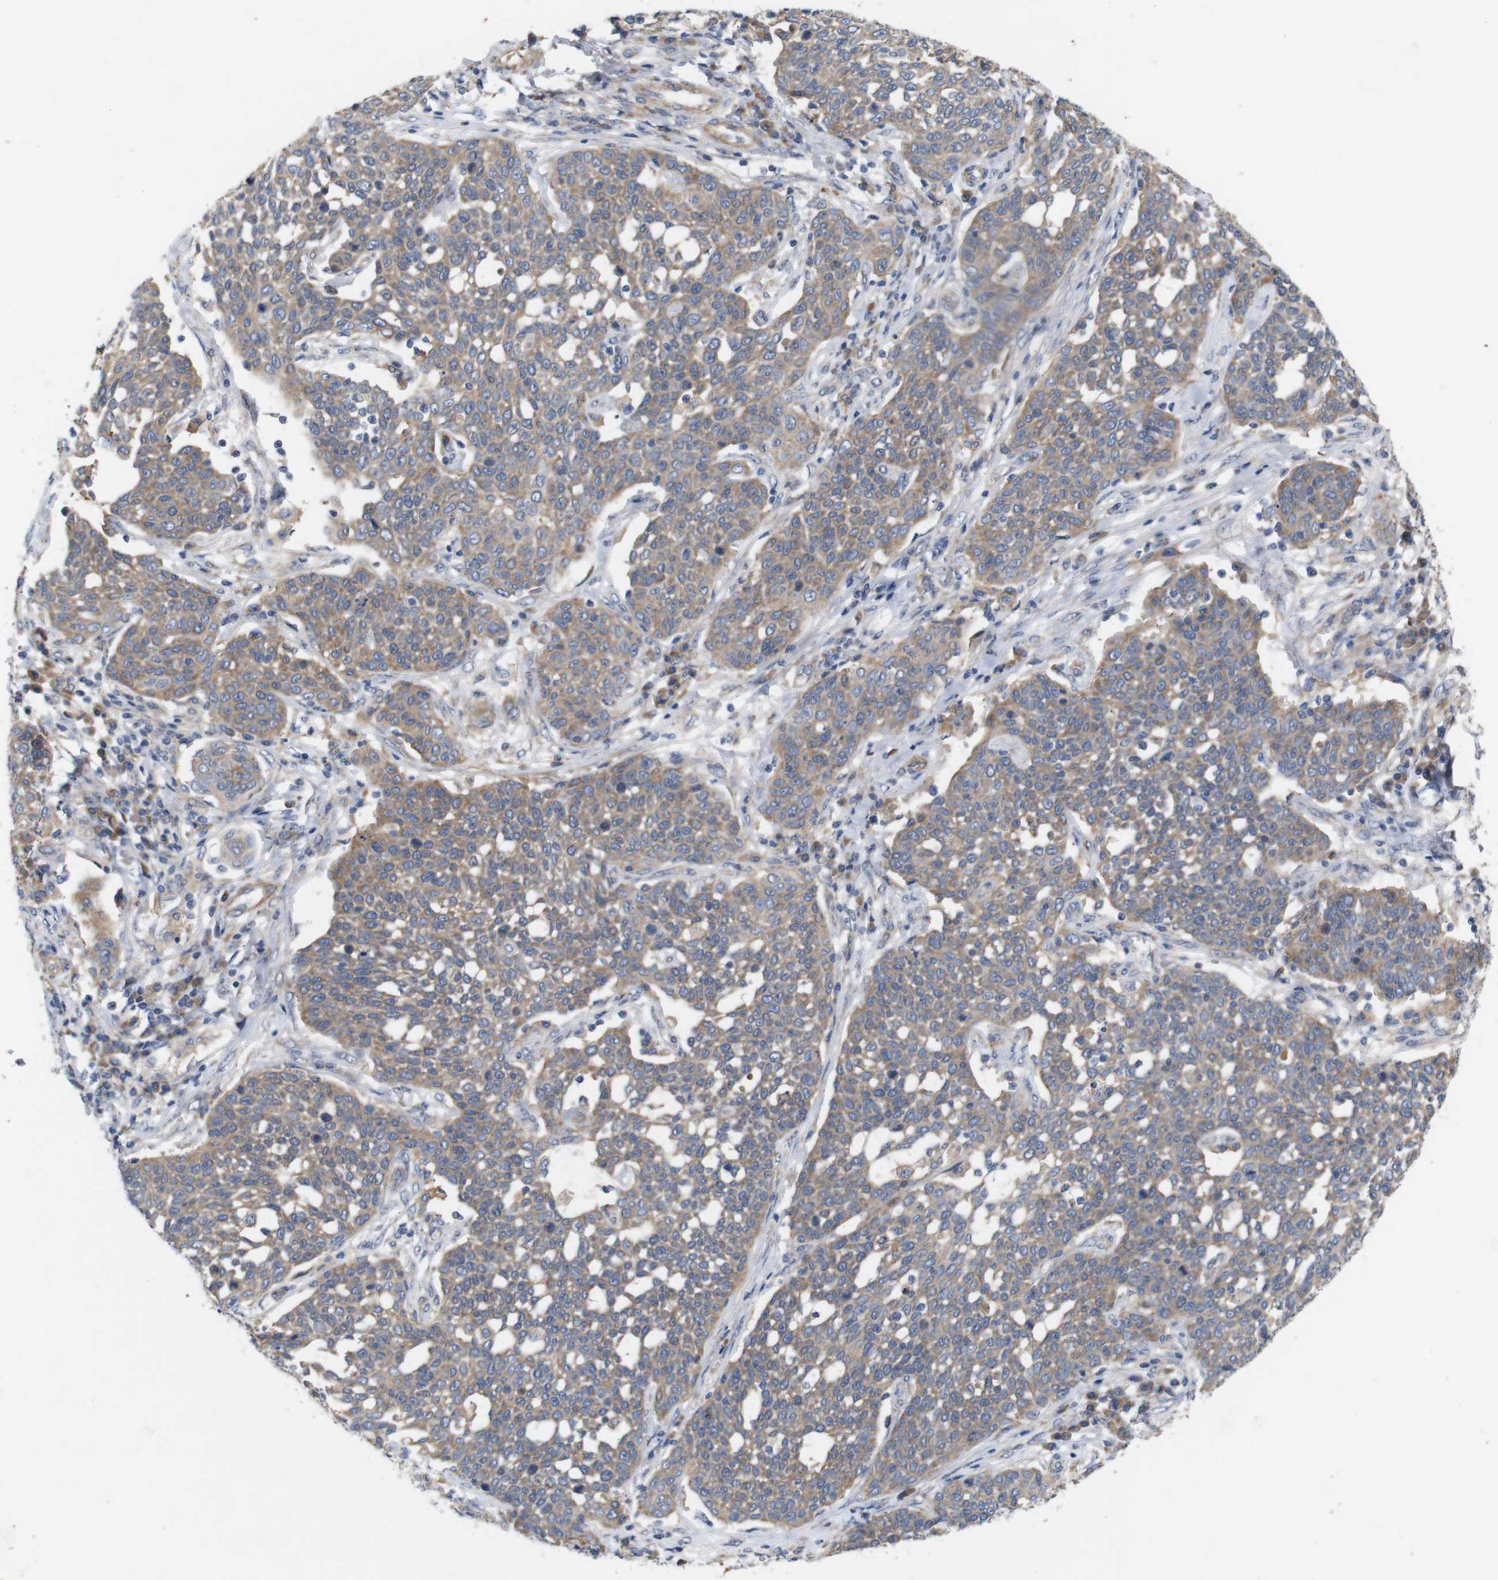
{"staining": {"intensity": "moderate", "quantity": ">75%", "location": "cytoplasmic/membranous"}, "tissue": "cervical cancer", "cell_type": "Tumor cells", "image_type": "cancer", "snomed": [{"axis": "morphology", "description": "Squamous cell carcinoma, NOS"}, {"axis": "topography", "description": "Cervix"}], "caption": "Immunohistochemical staining of human squamous cell carcinoma (cervical) exhibits moderate cytoplasmic/membranous protein staining in about >75% of tumor cells. Using DAB (3,3'-diaminobenzidine) (brown) and hematoxylin (blue) stains, captured at high magnification using brightfield microscopy.", "gene": "SIGLEC8", "patient": {"sex": "female", "age": 34}}